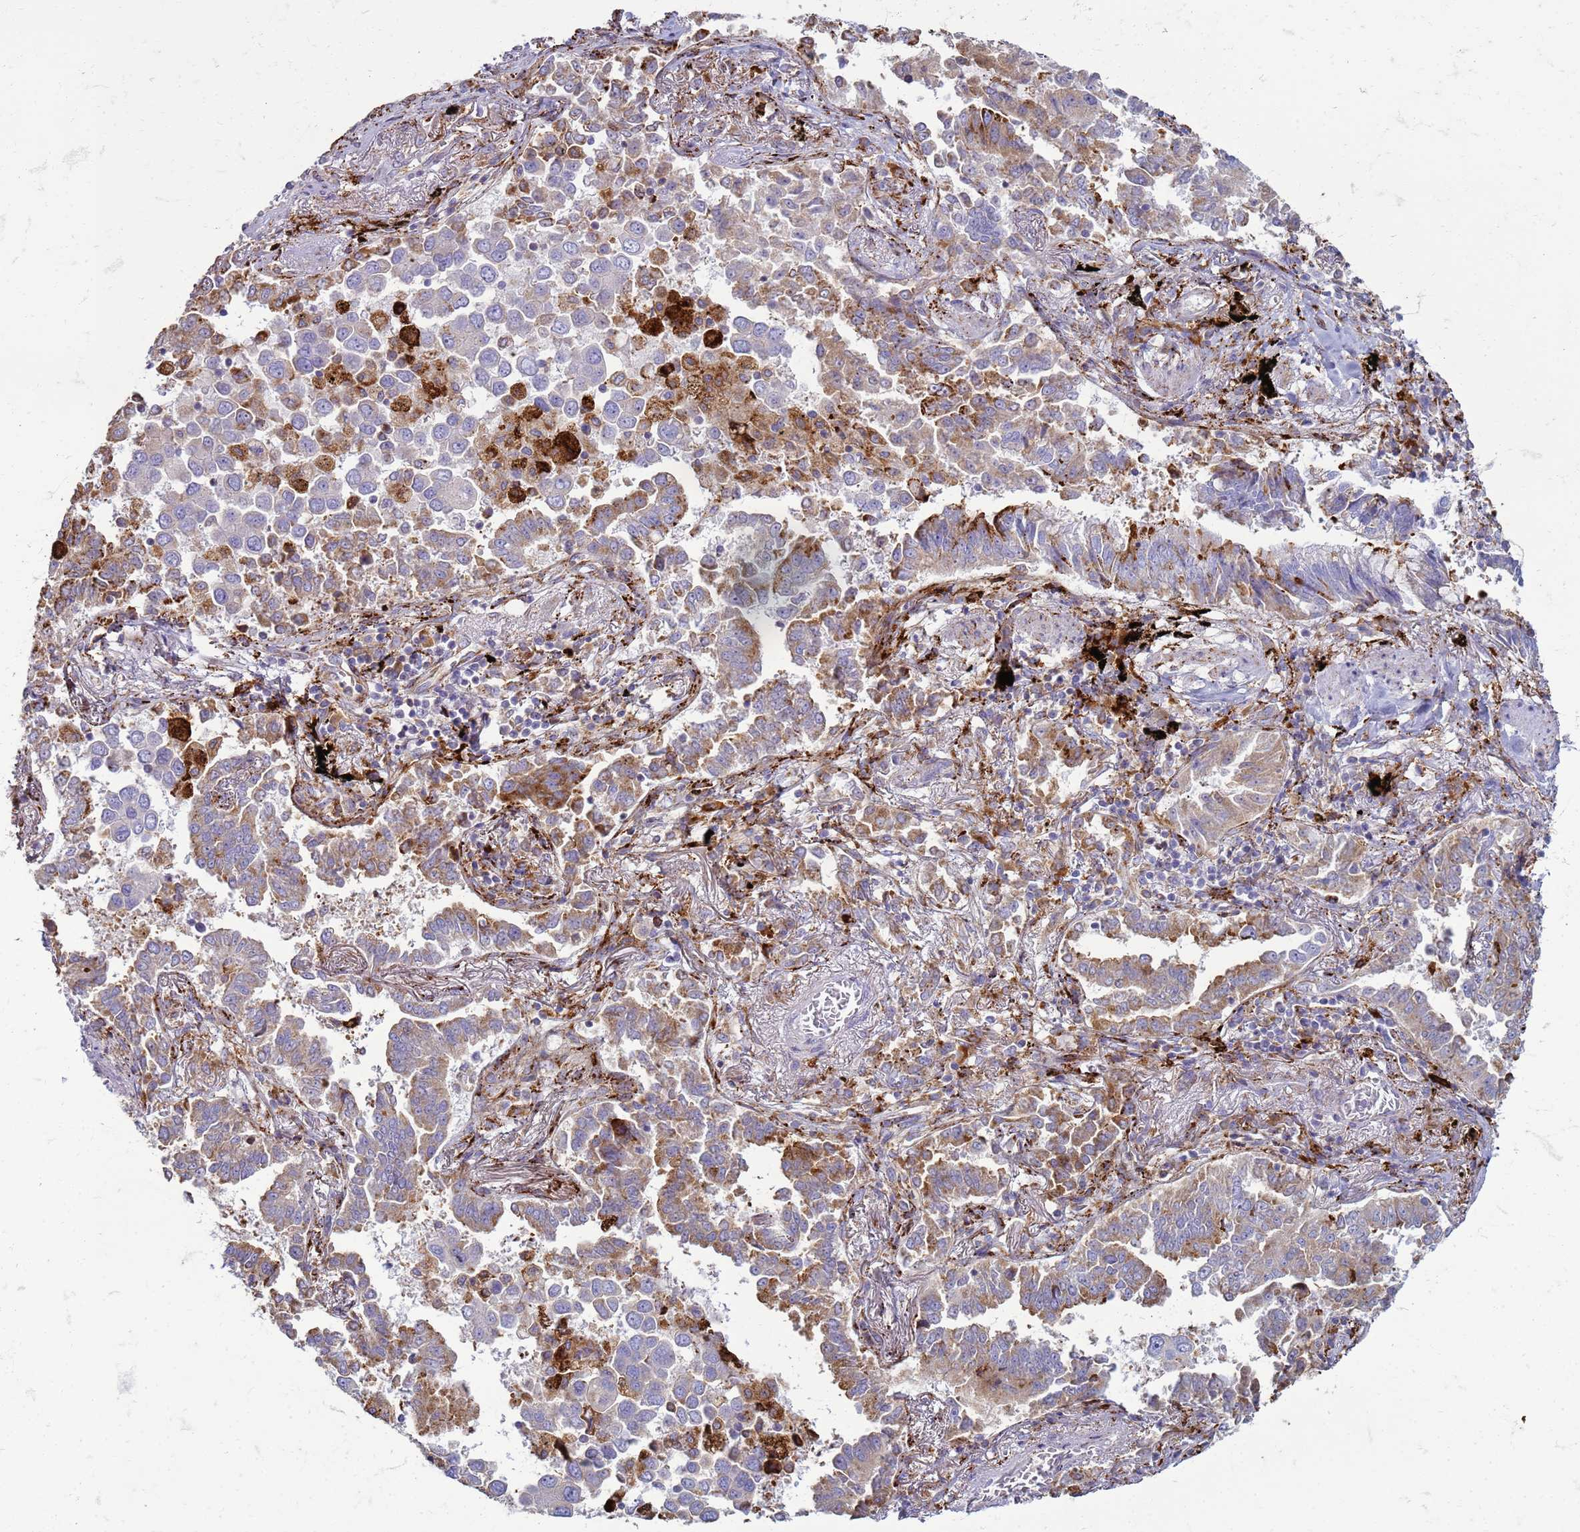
{"staining": {"intensity": "moderate", "quantity": "<25%", "location": "cytoplasmic/membranous"}, "tissue": "lung cancer", "cell_type": "Tumor cells", "image_type": "cancer", "snomed": [{"axis": "morphology", "description": "Adenocarcinoma, NOS"}, {"axis": "topography", "description": "Lung"}], "caption": "This is an image of immunohistochemistry staining of lung cancer (adenocarcinoma), which shows moderate positivity in the cytoplasmic/membranous of tumor cells.", "gene": "PDK3", "patient": {"sex": "male", "age": 67}}